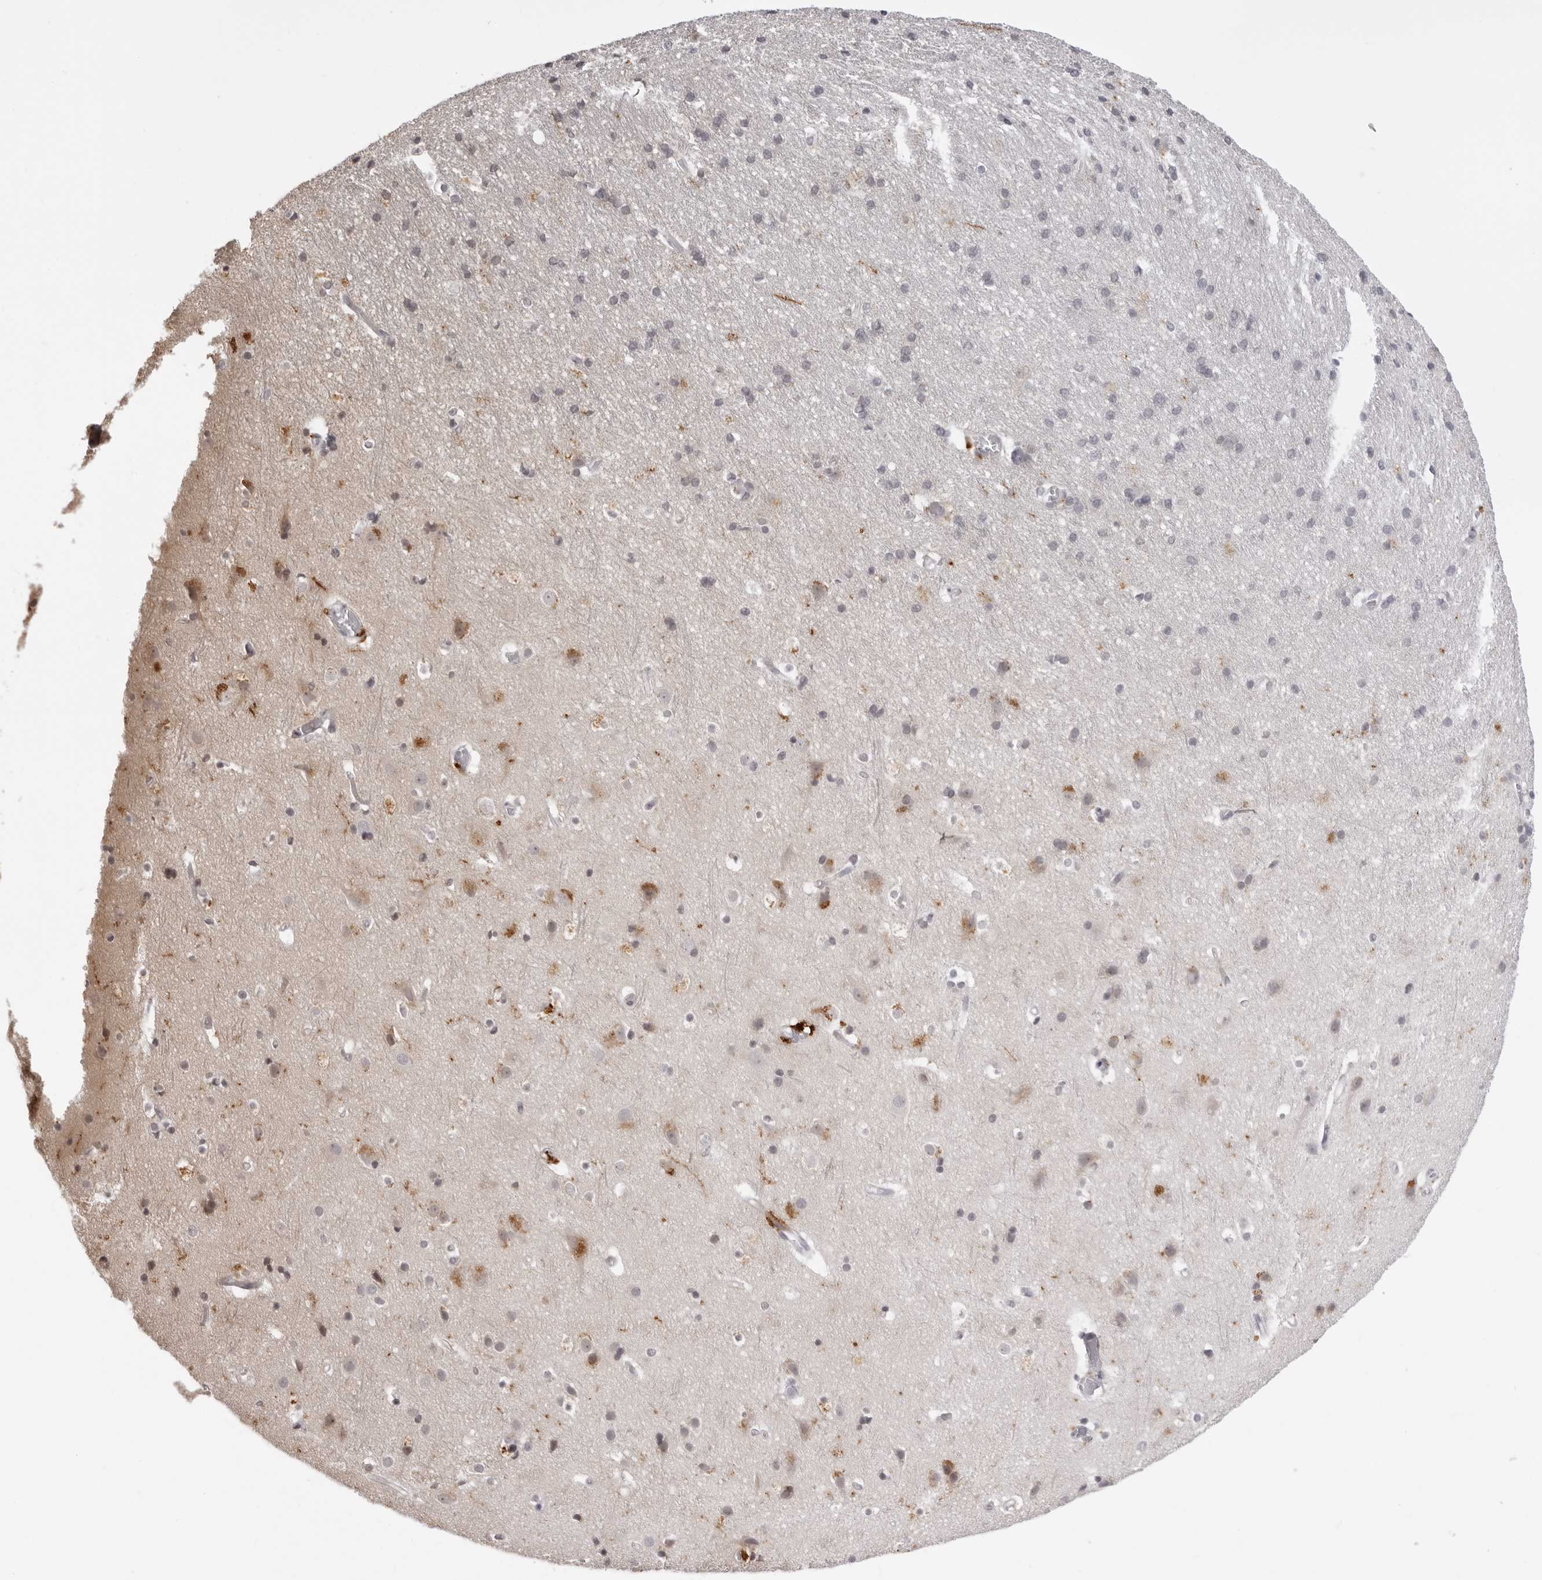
{"staining": {"intensity": "weak", "quantity": ">75%", "location": "cytoplasmic/membranous,nuclear"}, "tissue": "cerebral cortex", "cell_type": "Endothelial cells", "image_type": "normal", "snomed": [{"axis": "morphology", "description": "Normal tissue, NOS"}, {"axis": "topography", "description": "Cerebral cortex"}], "caption": "A high-resolution micrograph shows immunohistochemistry staining of normal cerebral cortex, which exhibits weak cytoplasmic/membranous,nuclear positivity in approximately >75% of endothelial cells.", "gene": "SUGCT", "patient": {"sex": "male", "age": 54}}